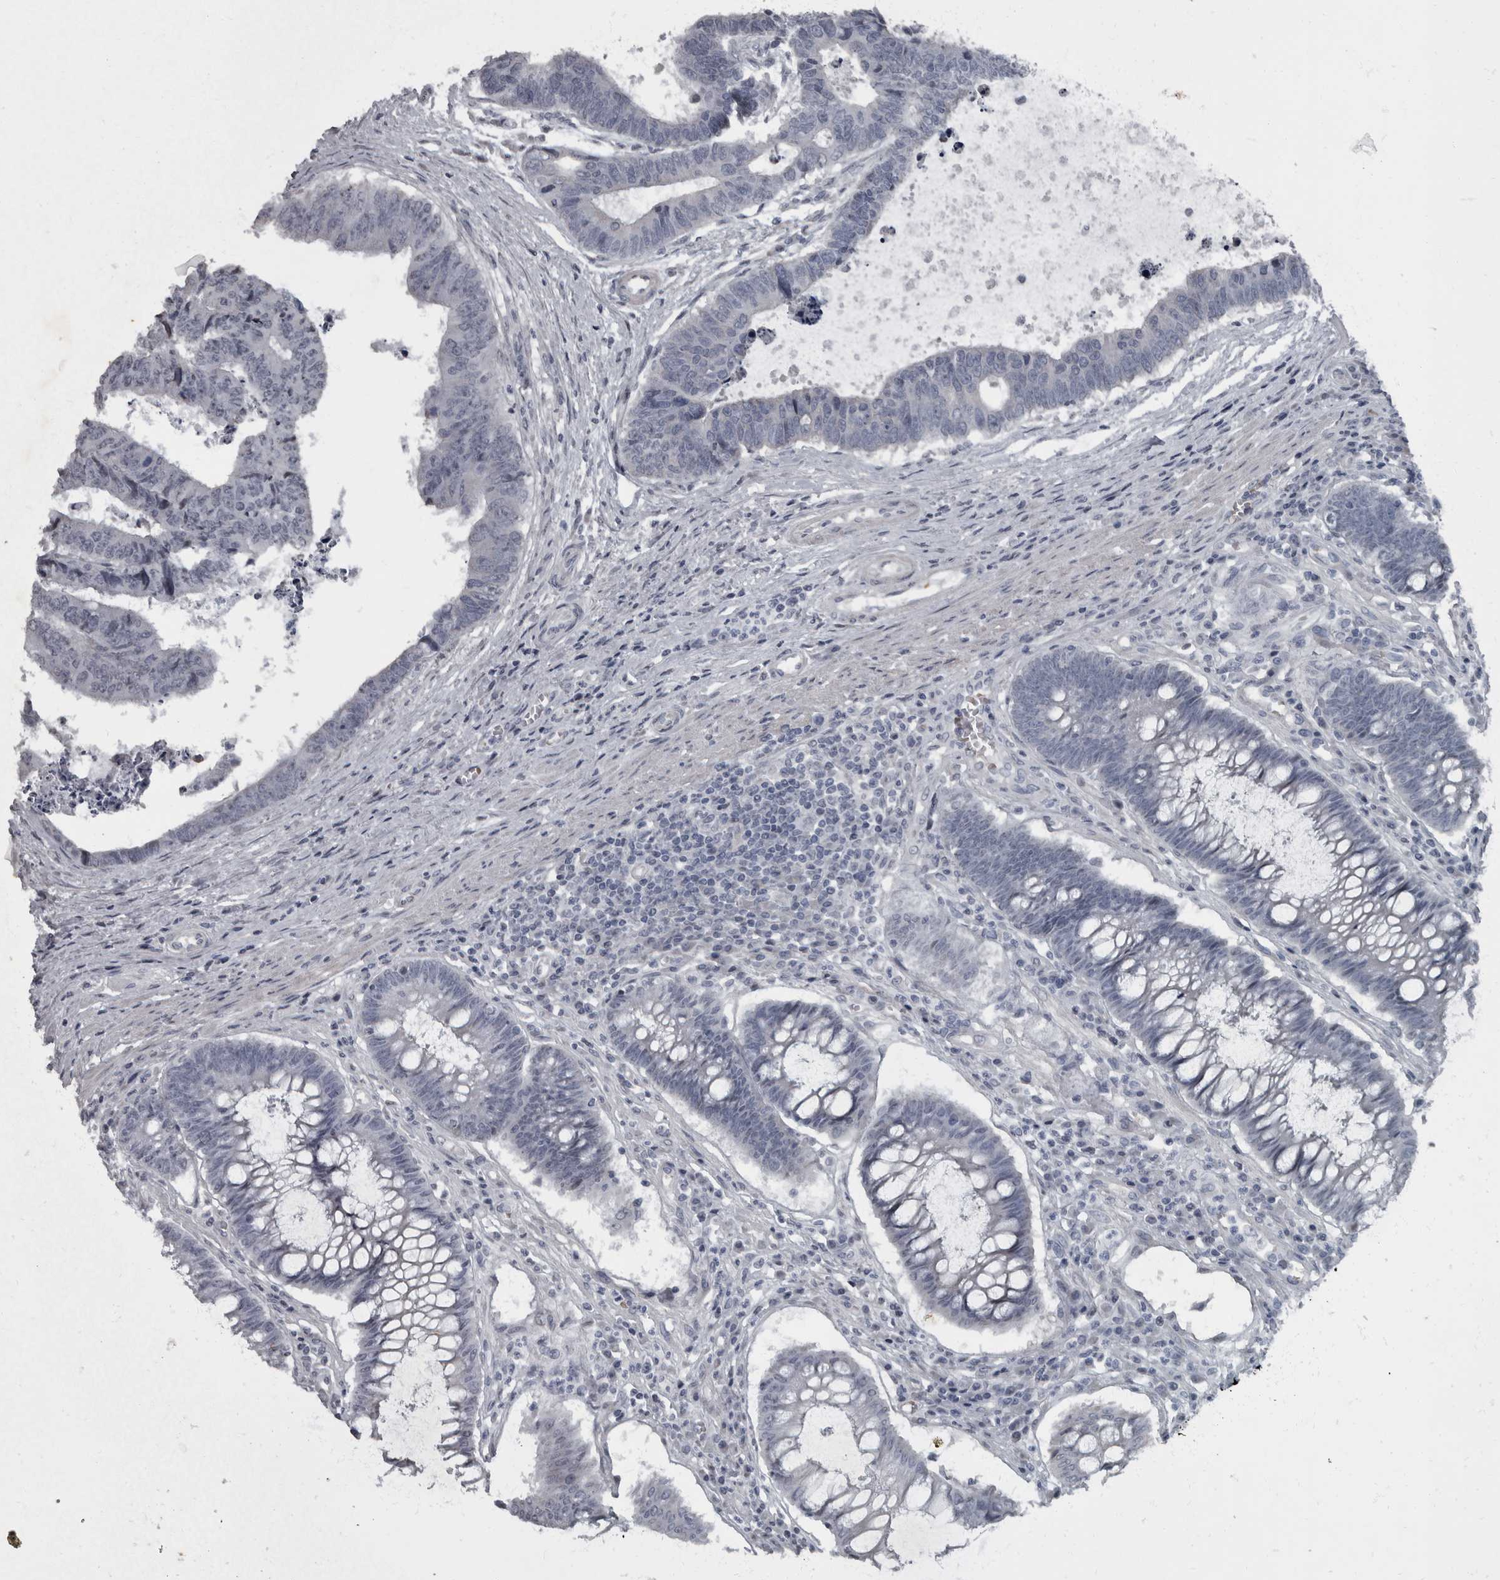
{"staining": {"intensity": "negative", "quantity": "none", "location": "none"}, "tissue": "colorectal cancer", "cell_type": "Tumor cells", "image_type": "cancer", "snomed": [{"axis": "morphology", "description": "Adenocarcinoma, NOS"}, {"axis": "topography", "description": "Rectum"}], "caption": "Tumor cells show no significant protein staining in colorectal cancer.", "gene": "WDR33", "patient": {"sex": "male", "age": 84}}